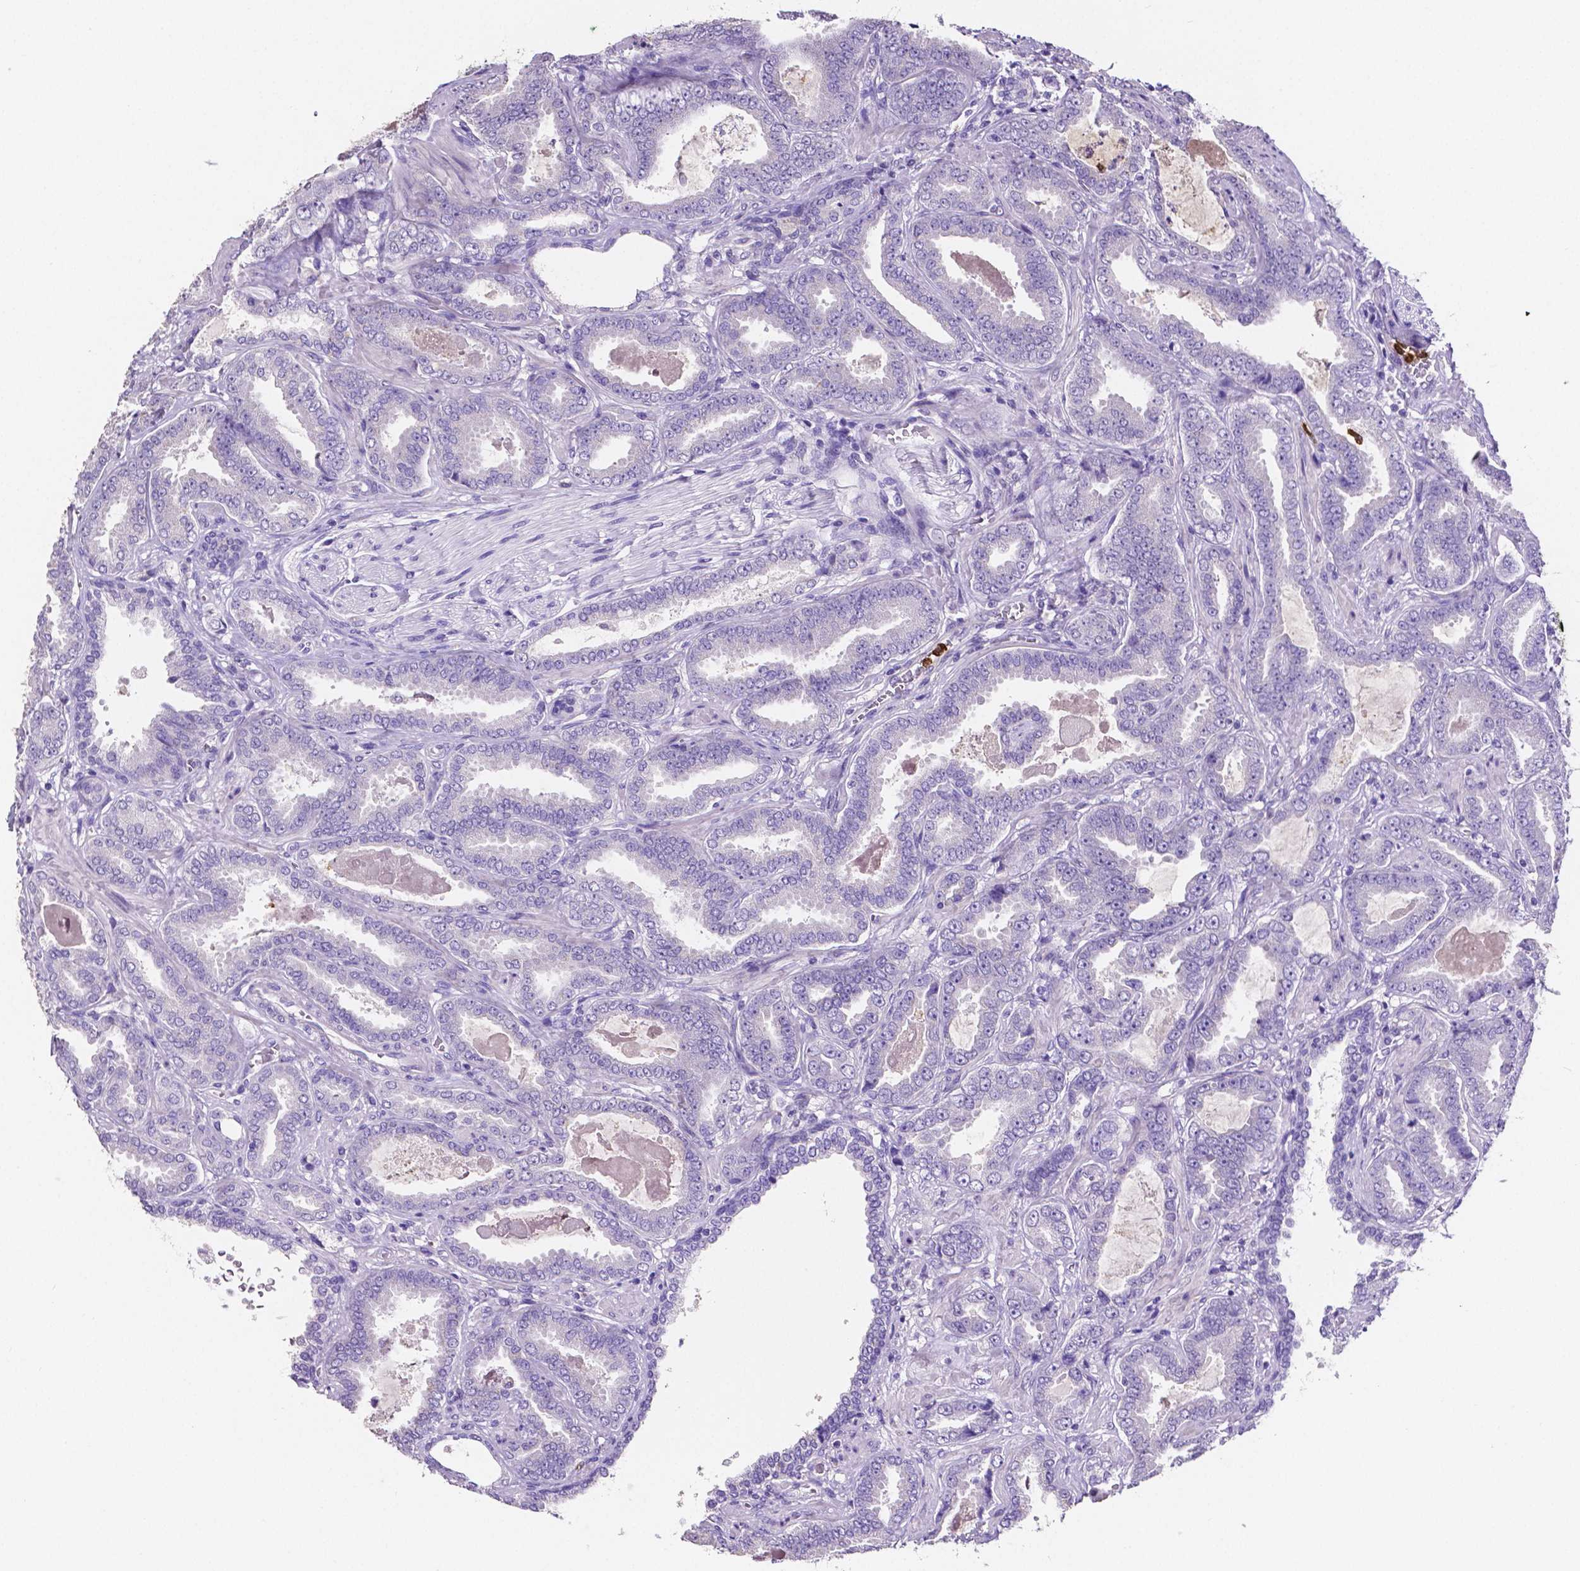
{"staining": {"intensity": "negative", "quantity": "none", "location": "none"}, "tissue": "prostate cancer", "cell_type": "Tumor cells", "image_type": "cancer", "snomed": [{"axis": "morphology", "description": "Adenocarcinoma, NOS"}, {"axis": "topography", "description": "Prostate"}], "caption": "This is an immunohistochemistry micrograph of adenocarcinoma (prostate). There is no positivity in tumor cells.", "gene": "MMP9", "patient": {"sex": "male", "age": 64}}